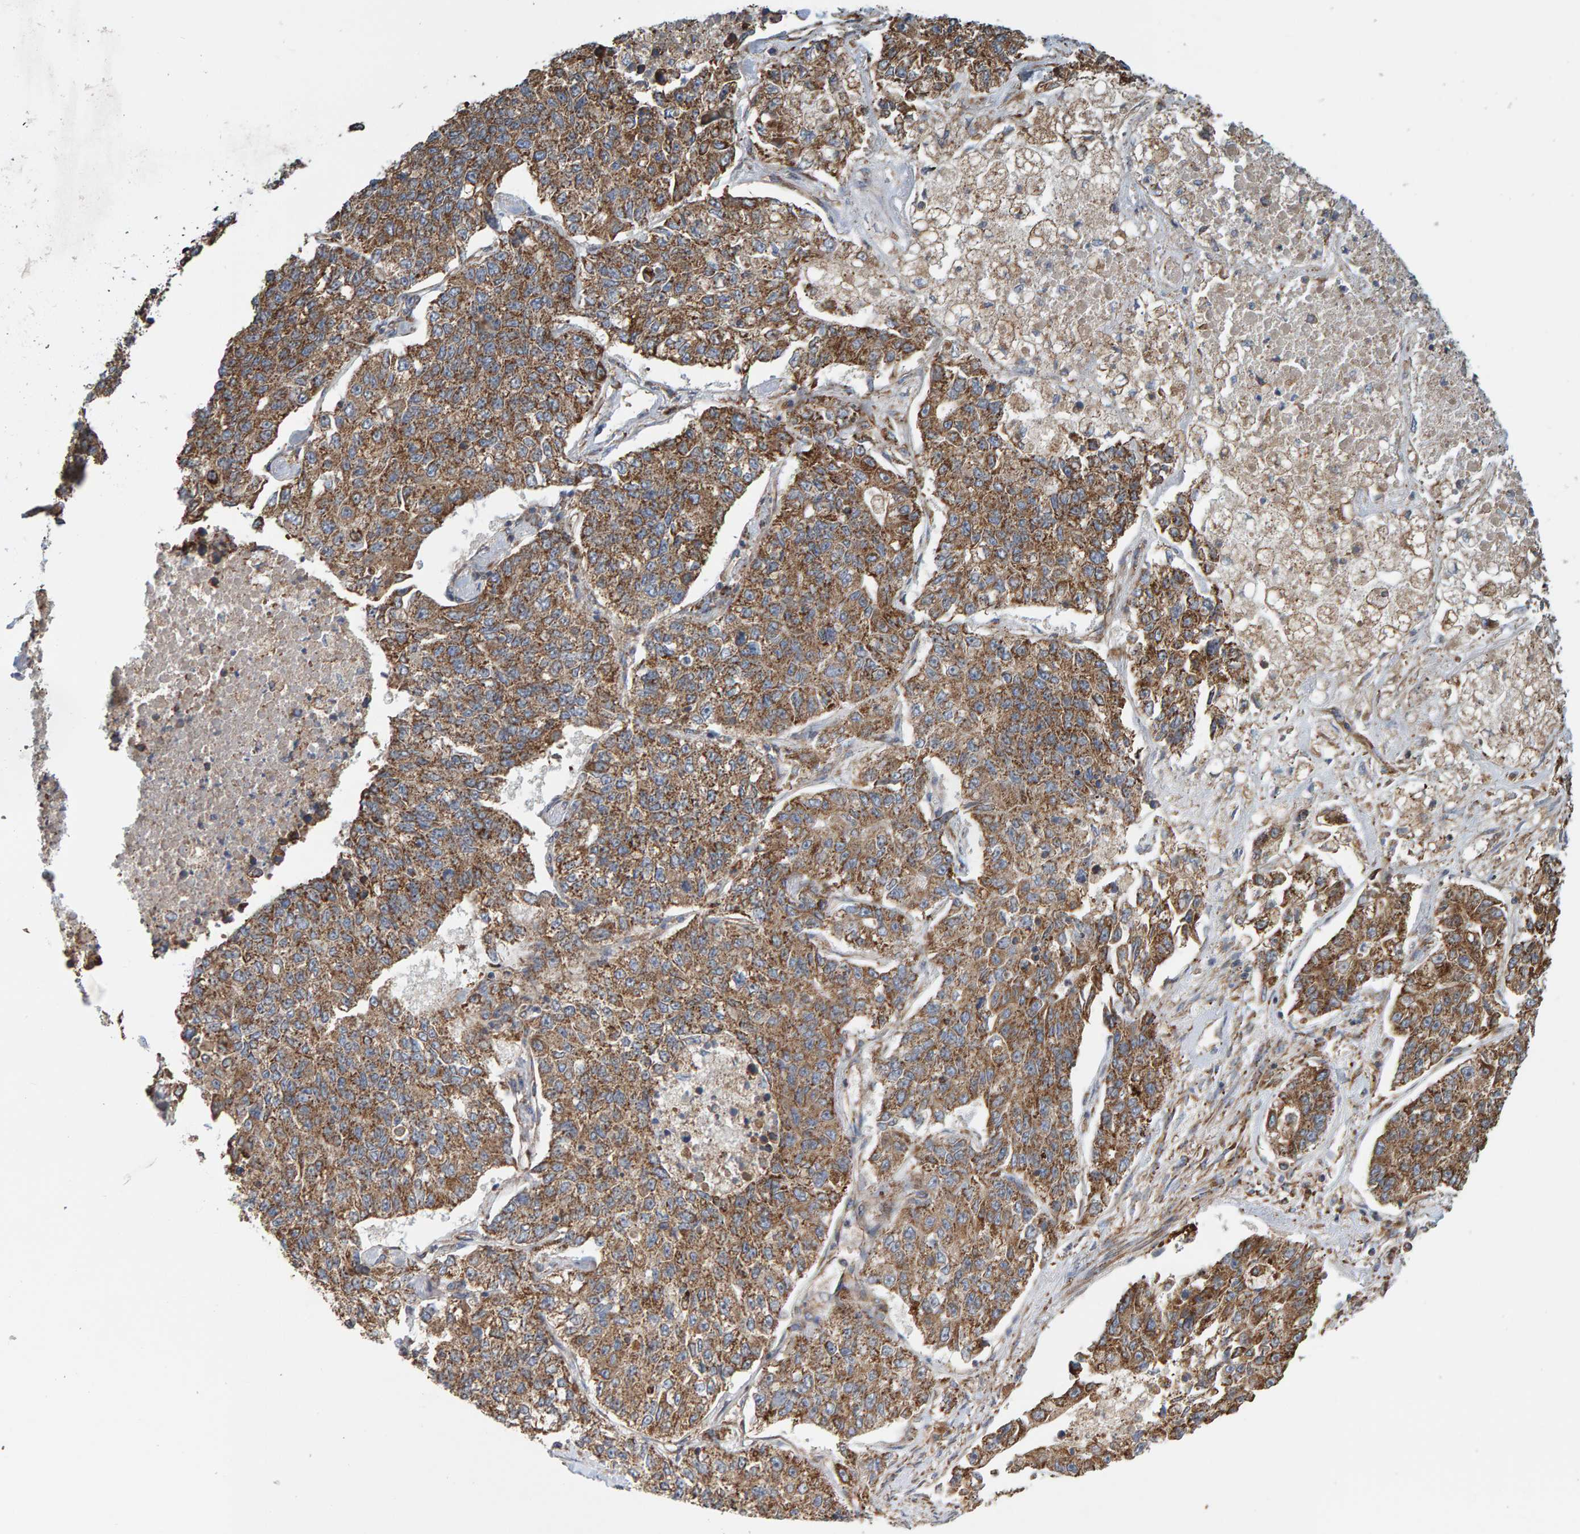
{"staining": {"intensity": "strong", "quantity": ">75%", "location": "cytoplasmic/membranous"}, "tissue": "lung cancer", "cell_type": "Tumor cells", "image_type": "cancer", "snomed": [{"axis": "morphology", "description": "Adenocarcinoma, NOS"}, {"axis": "topography", "description": "Lung"}], "caption": "Protein analysis of lung cancer tissue displays strong cytoplasmic/membranous positivity in approximately >75% of tumor cells.", "gene": "MRPL45", "patient": {"sex": "male", "age": 49}}